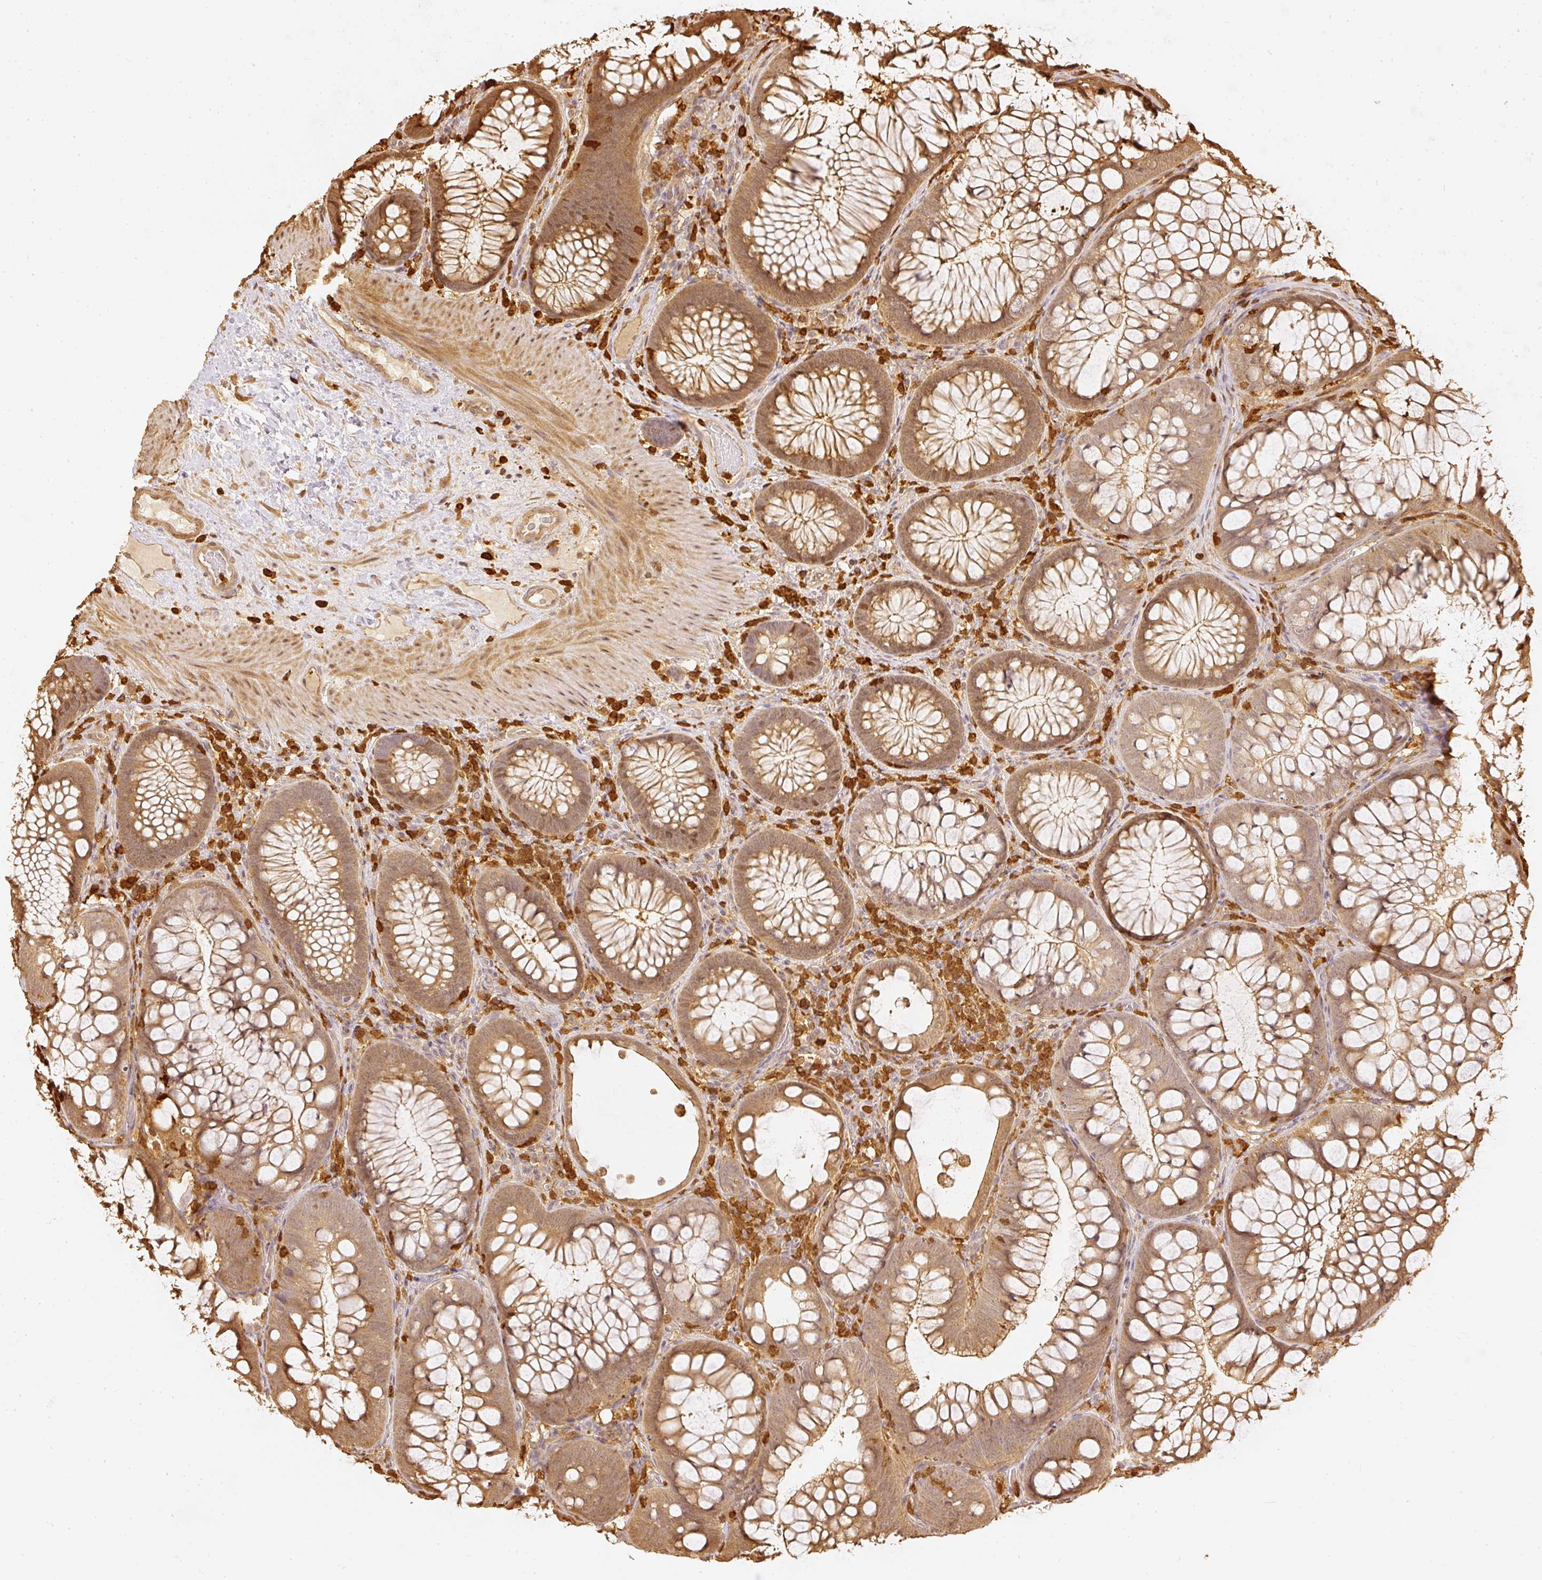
{"staining": {"intensity": "moderate", "quantity": ">75%", "location": "cytoplasmic/membranous"}, "tissue": "colon", "cell_type": "Endothelial cells", "image_type": "normal", "snomed": [{"axis": "morphology", "description": "Normal tissue, NOS"}, {"axis": "morphology", "description": "Adenoma, NOS"}, {"axis": "topography", "description": "Soft tissue"}, {"axis": "topography", "description": "Colon"}], "caption": "Immunohistochemistry (IHC) staining of normal colon, which reveals medium levels of moderate cytoplasmic/membranous staining in about >75% of endothelial cells indicating moderate cytoplasmic/membranous protein positivity. The staining was performed using DAB (brown) for protein detection and nuclei were counterstained in hematoxylin (blue).", "gene": "PFN1", "patient": {"sex": "male", "age": 47}}